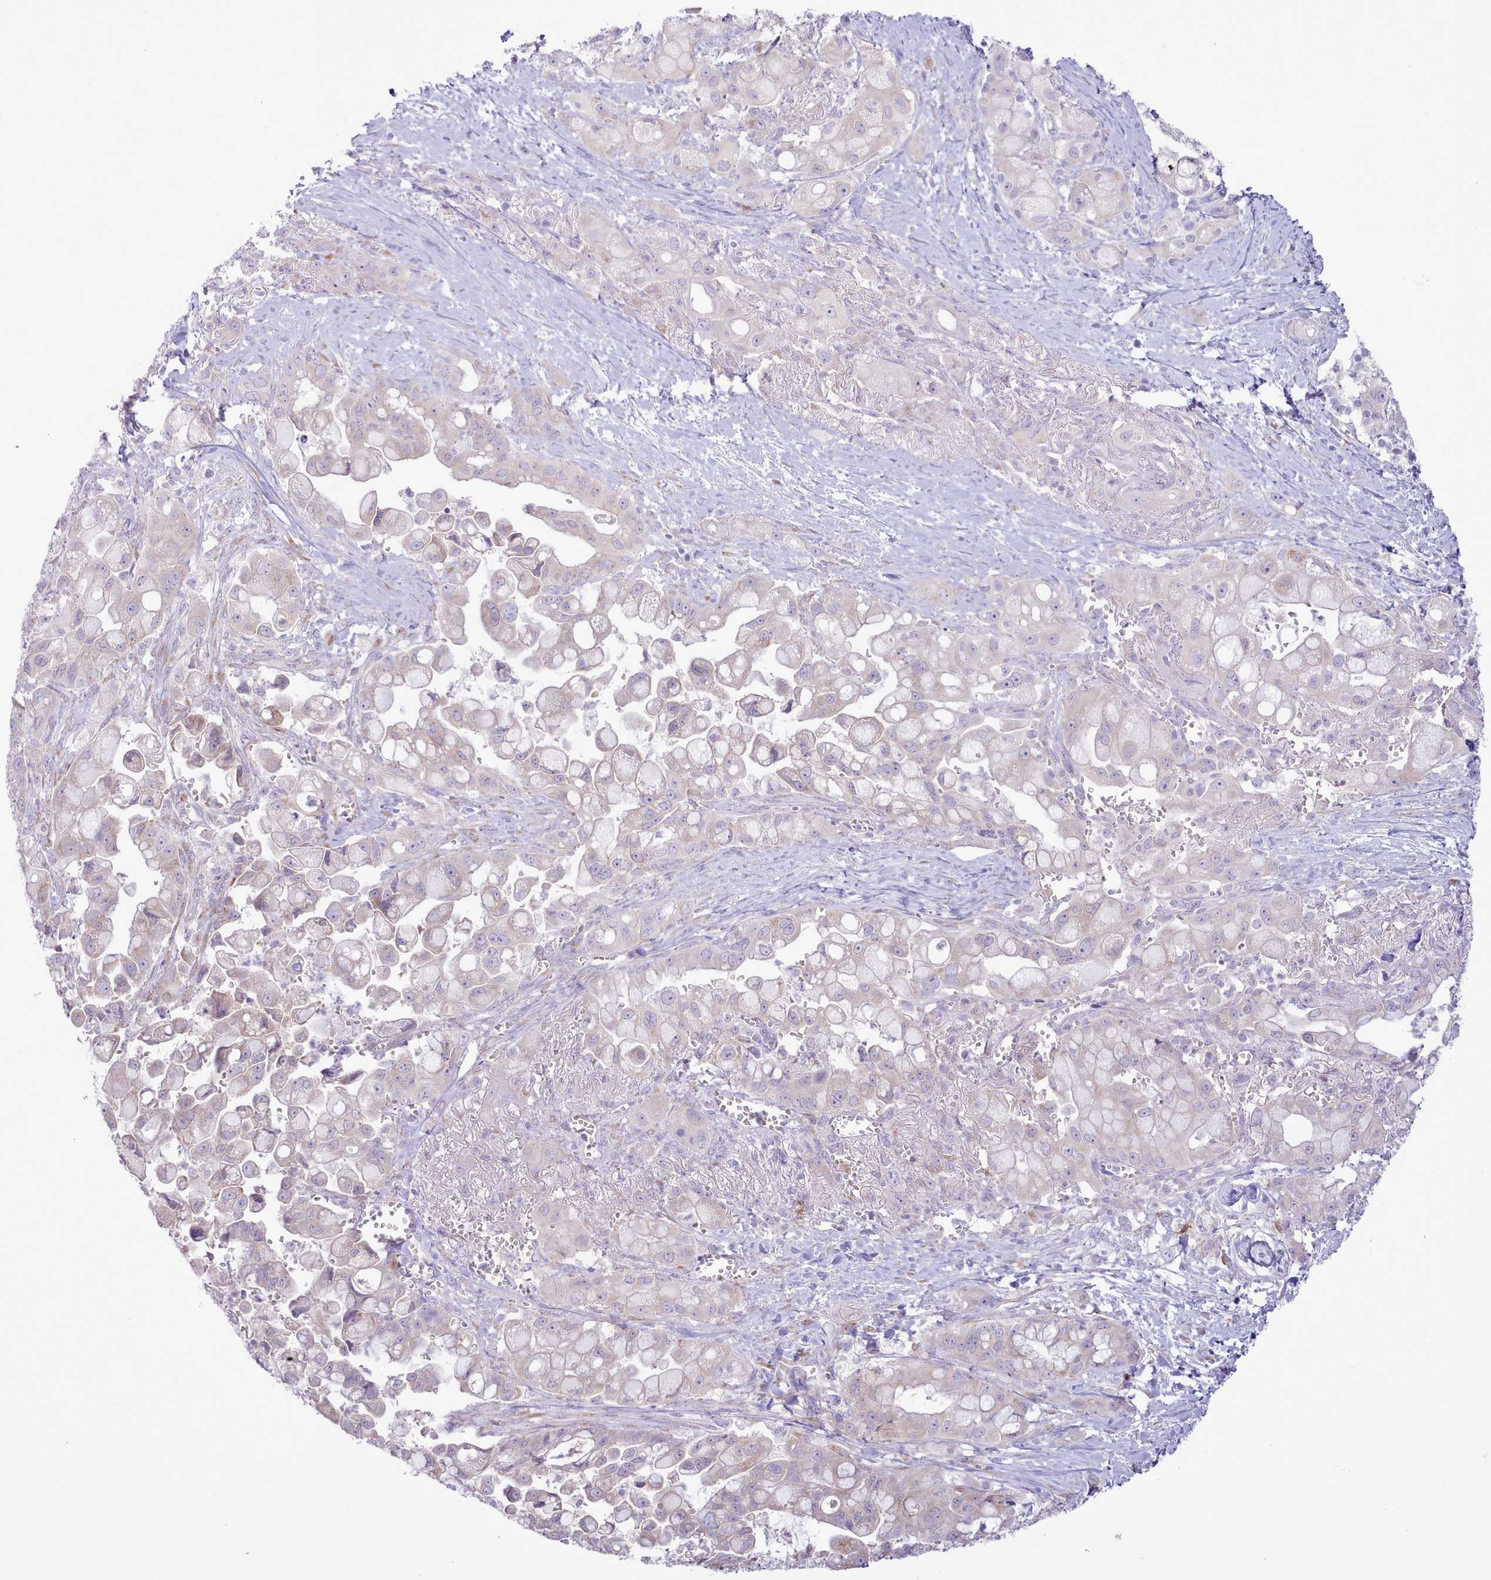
{"staining": {"intensity": "negative", "quantity": "none", "location": "none"}, "tissue": "pancreatic cancer", "cell_type": "Tumor cells", "image_type": "cancer", "snomed": [{"axis": "morphology", "description": "Adenocarcinoma, NOS"}, {"axis": "topography", "description": "Pancreas"}], "caption": "The micrograph displays no staining of tumor cells in pancreatic cancer.", "gene": "CCL1", "patient": {"sex": "male", "age": 68}}